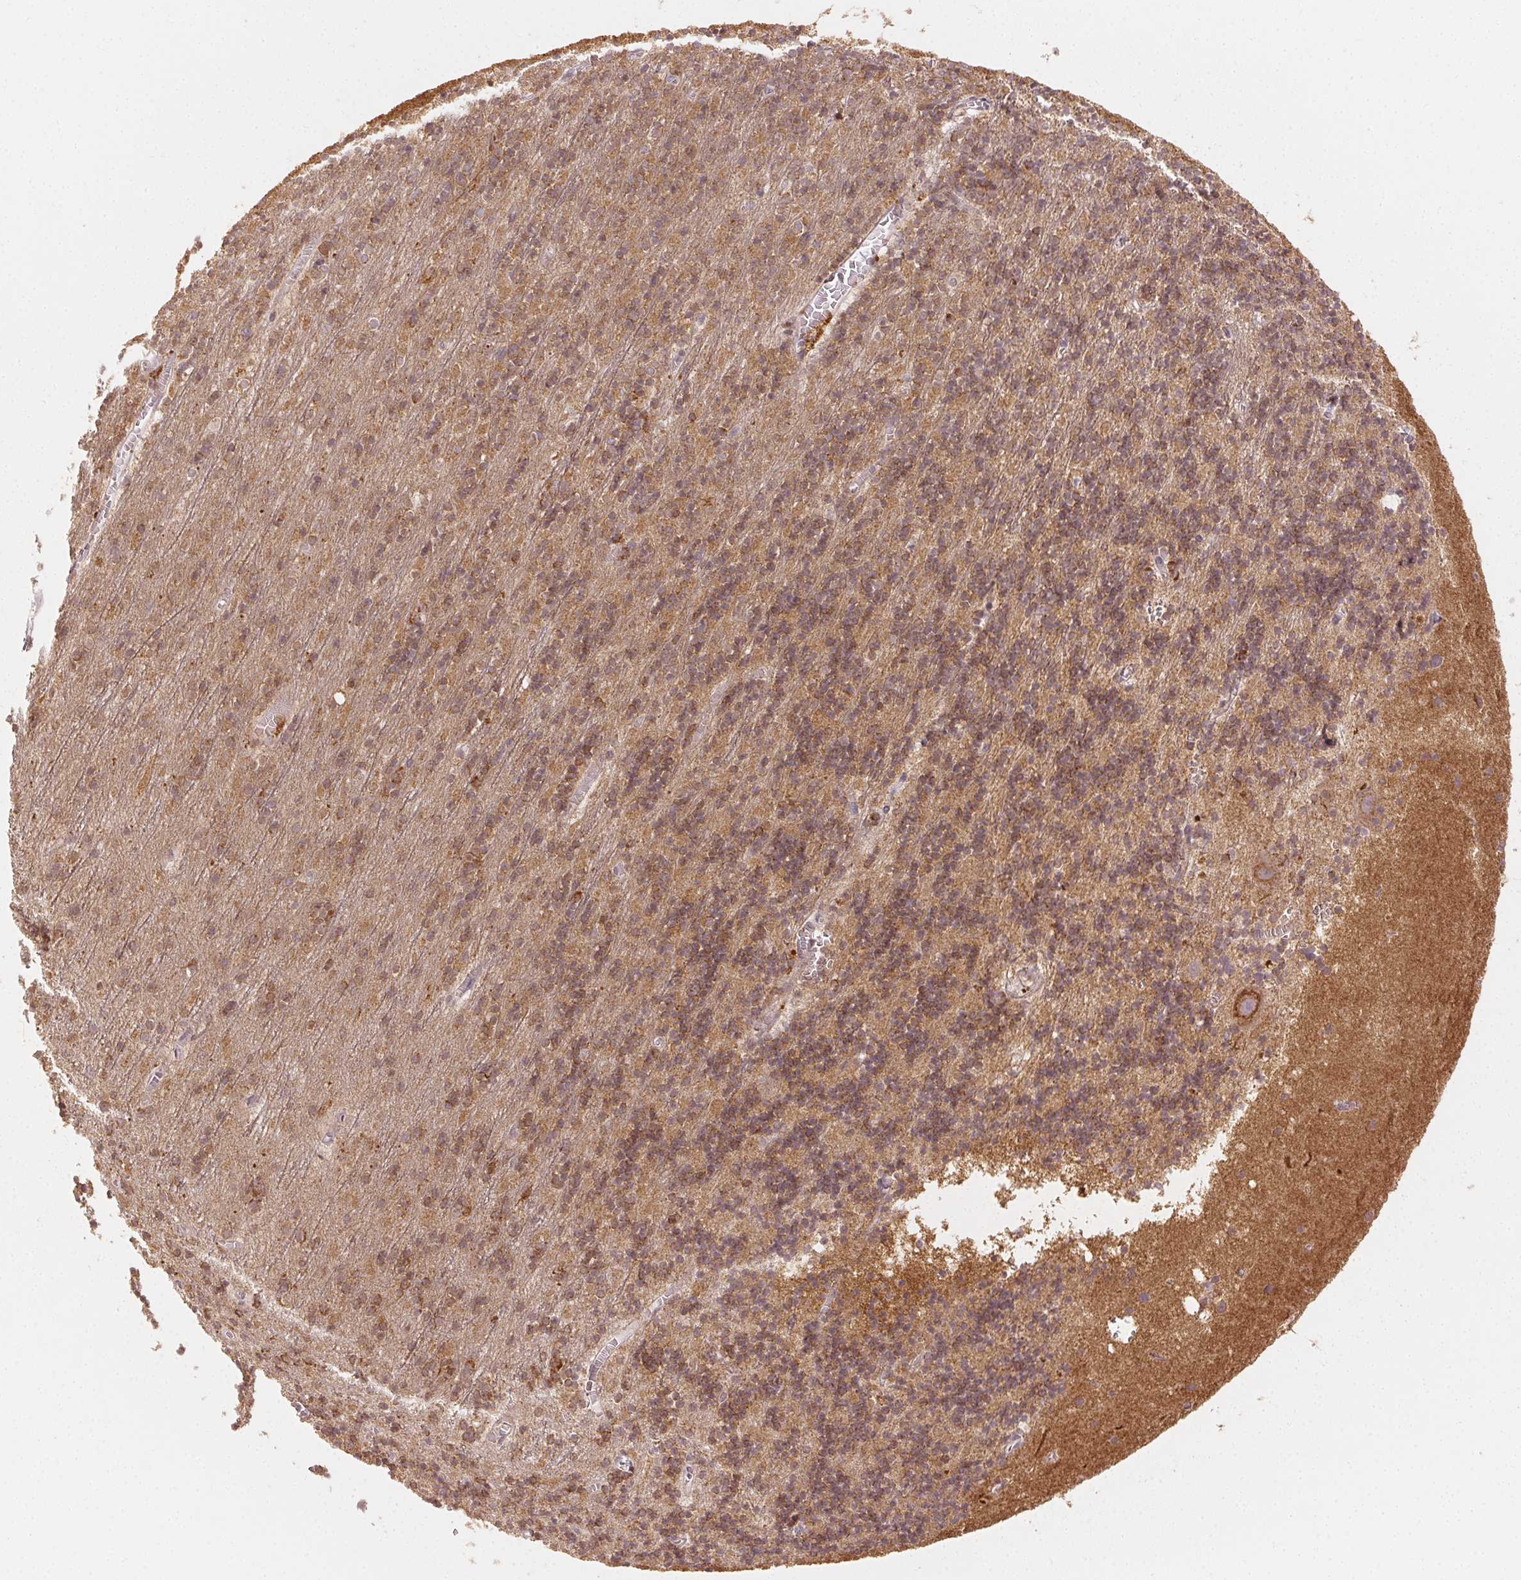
{"staining": {"intensity": "weak", "quantity": "25%-75%", "location": "cytoplasmic/membranous,nuclear"}, "tissue": "cerebellum", "cell_type": "Cells in granular layer", "image_type": "normal", "snomed": [{"axis": "morphology", "description": "Normal tissue, NOS"}, {"axis": "topography", "description": "Cerebellum"}], "caption": "Cerebellum stained with immunohistochemistry (IHC) demonstrates weak cytoplasmic/membranous,nuclear positivity in approximately 25%-75% of cells in granular layer.", "gene": "MAPK14", "patient": {"sex": "male", "age": 70}}